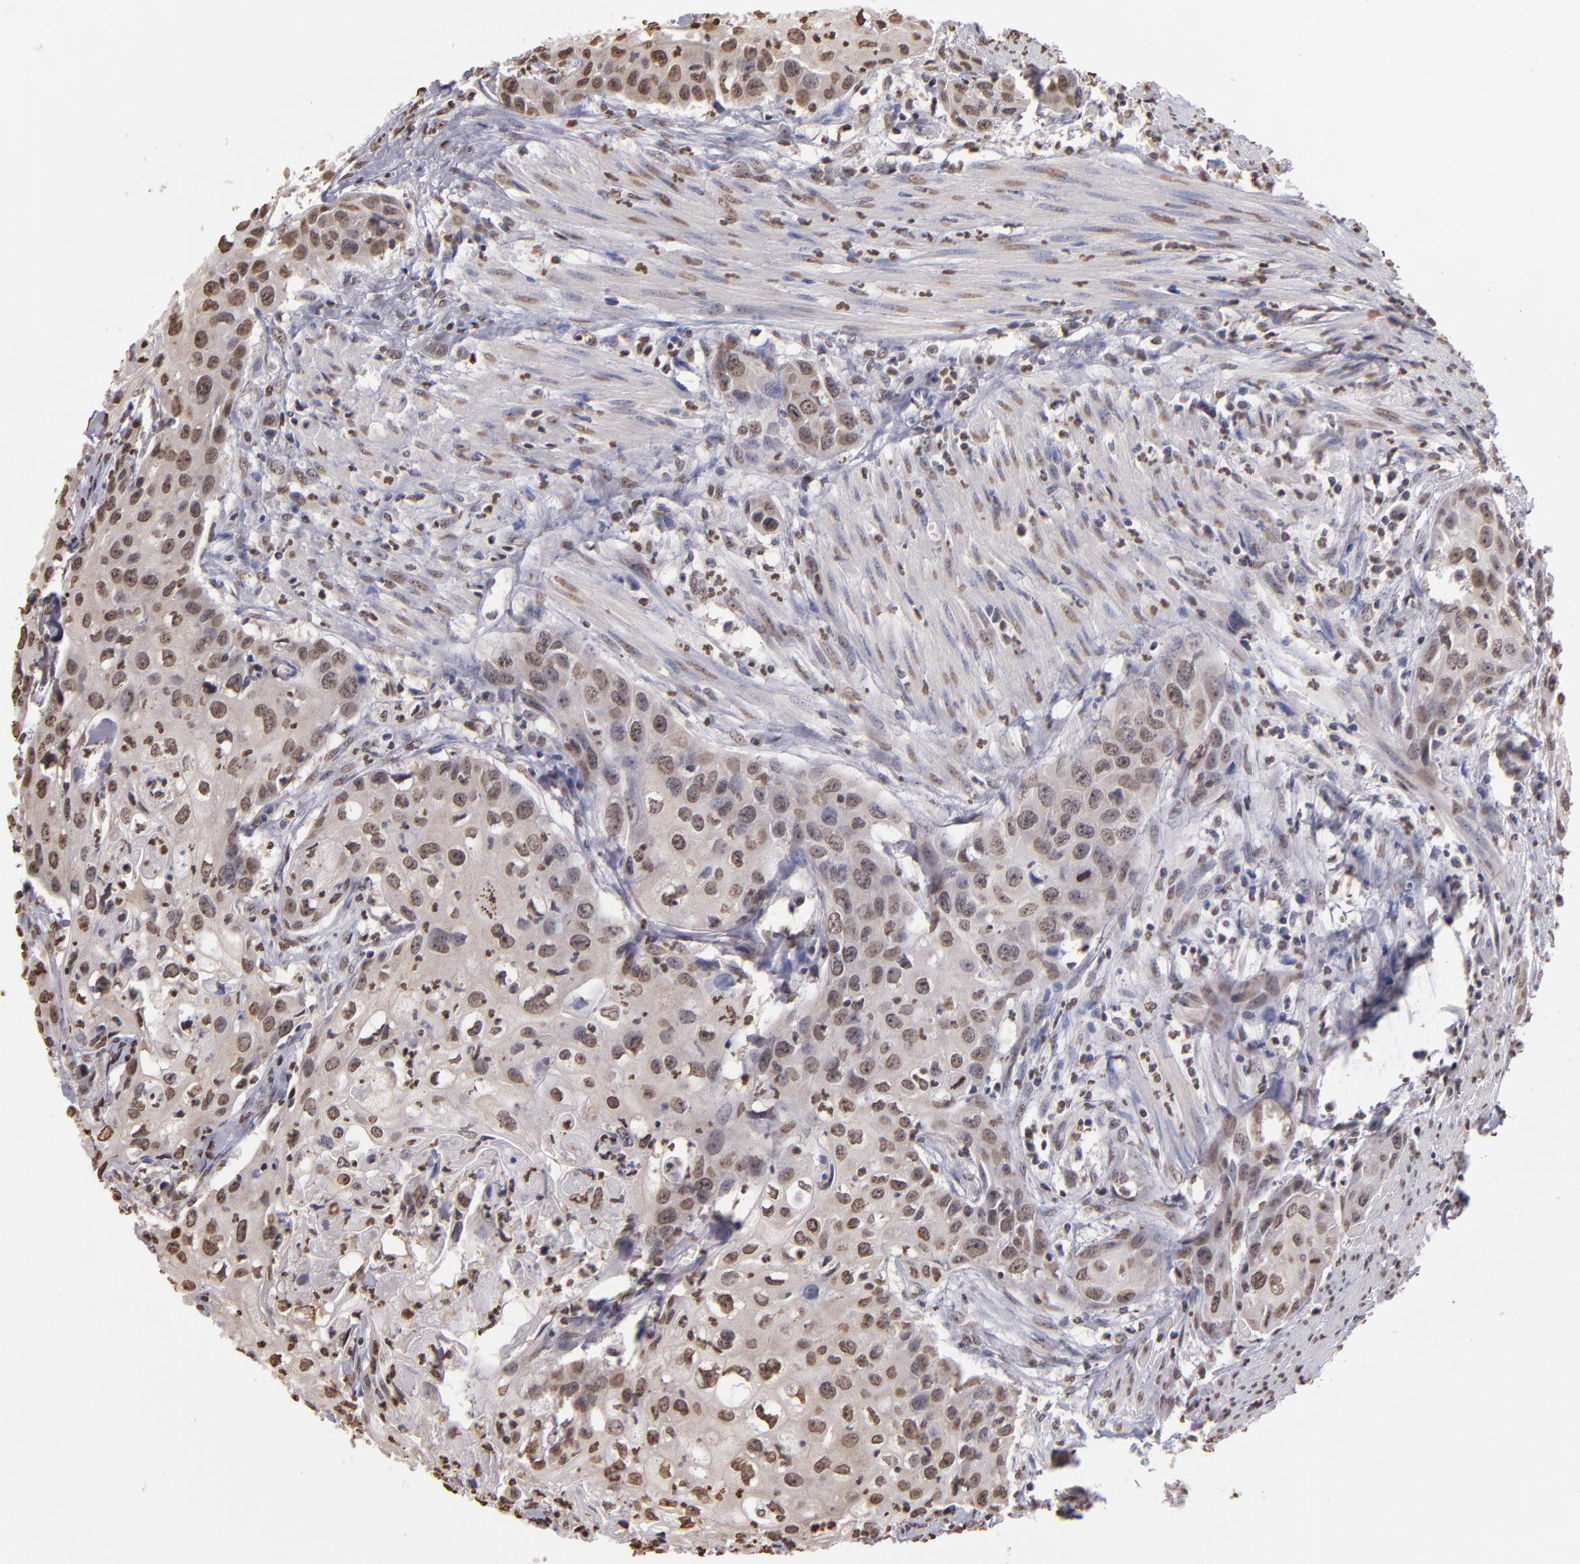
{"staining": {"intensity": "moderate", "quantity": "<25%", "location": "nuclear"}, "tissue": "urothelial cancer", "cell_type": "Tumor cells", "image_type": "cancer", "snomed": [{"axis": "morphology", "description": "Urothelial carcinoma, High grade"}, {"axis": "topography", "description": "Urinary bladder"}], "caption": "Moderate nuclear protein expression is appreciated in approximately <25% of tumor cells in high-grade urothelial carcinoma.", "gene": "LBX1", "patient": {"sex": "male", "age": 54}}